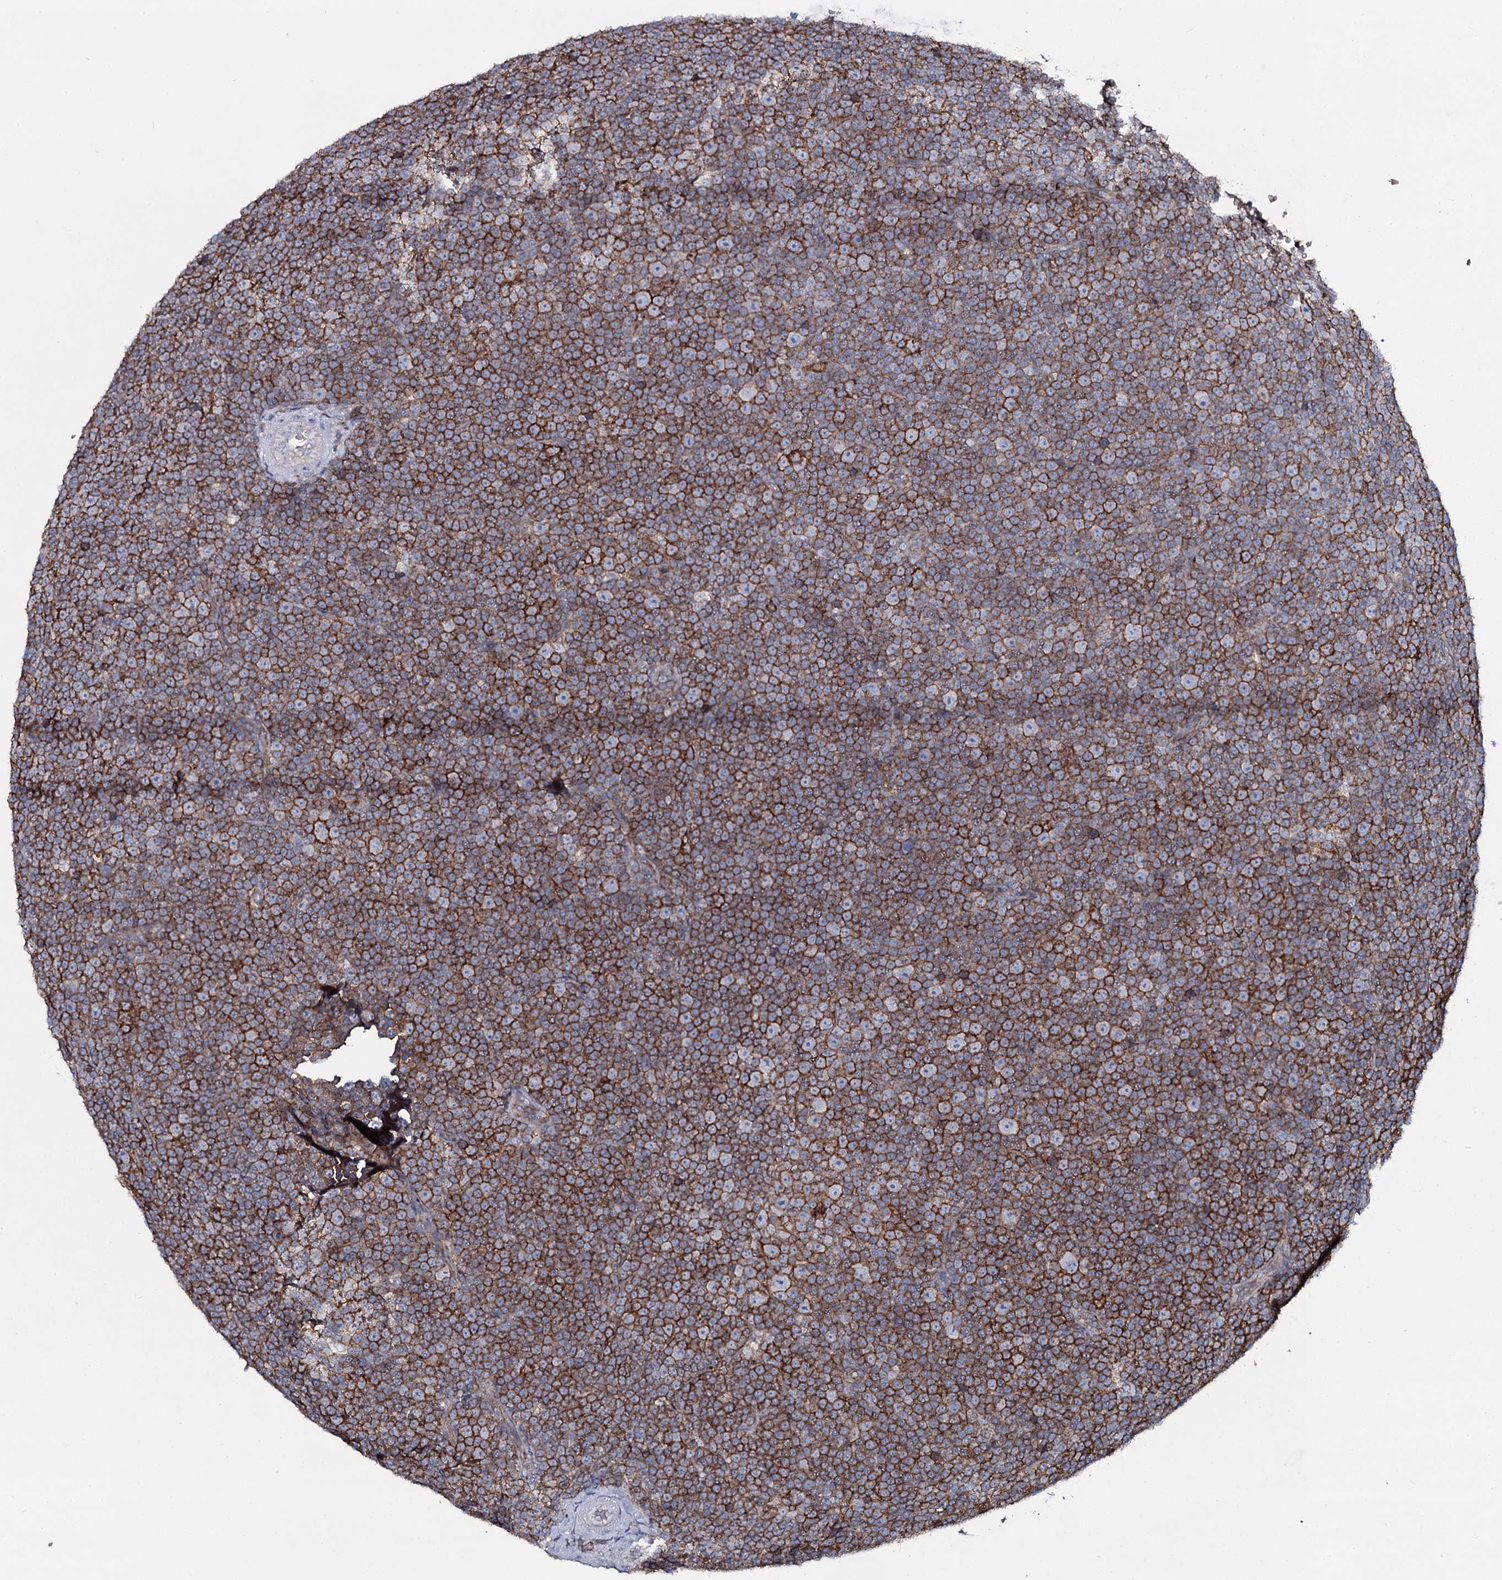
{"staining": {"intensity": "strong", "quantity": ">75%", "location": "cytoplasmic/membranous"}, "tissue": "lymphoma", "cell_type": "Tumor cells", "image_type": "cancer", "snomed": [{"axis": "morphology", "description": "Malignant lymphoma, non-Hodgkin's type, Low grade"}, {"axis": "topography", "description": "Lymph node"}], "caption": "Strong cytoplasmic/membranous staining is seen in approximately >75% of tumor cells in lymphoma.", "gene": "SNAP23", "patient": {"sex": "female", "age": 67}}